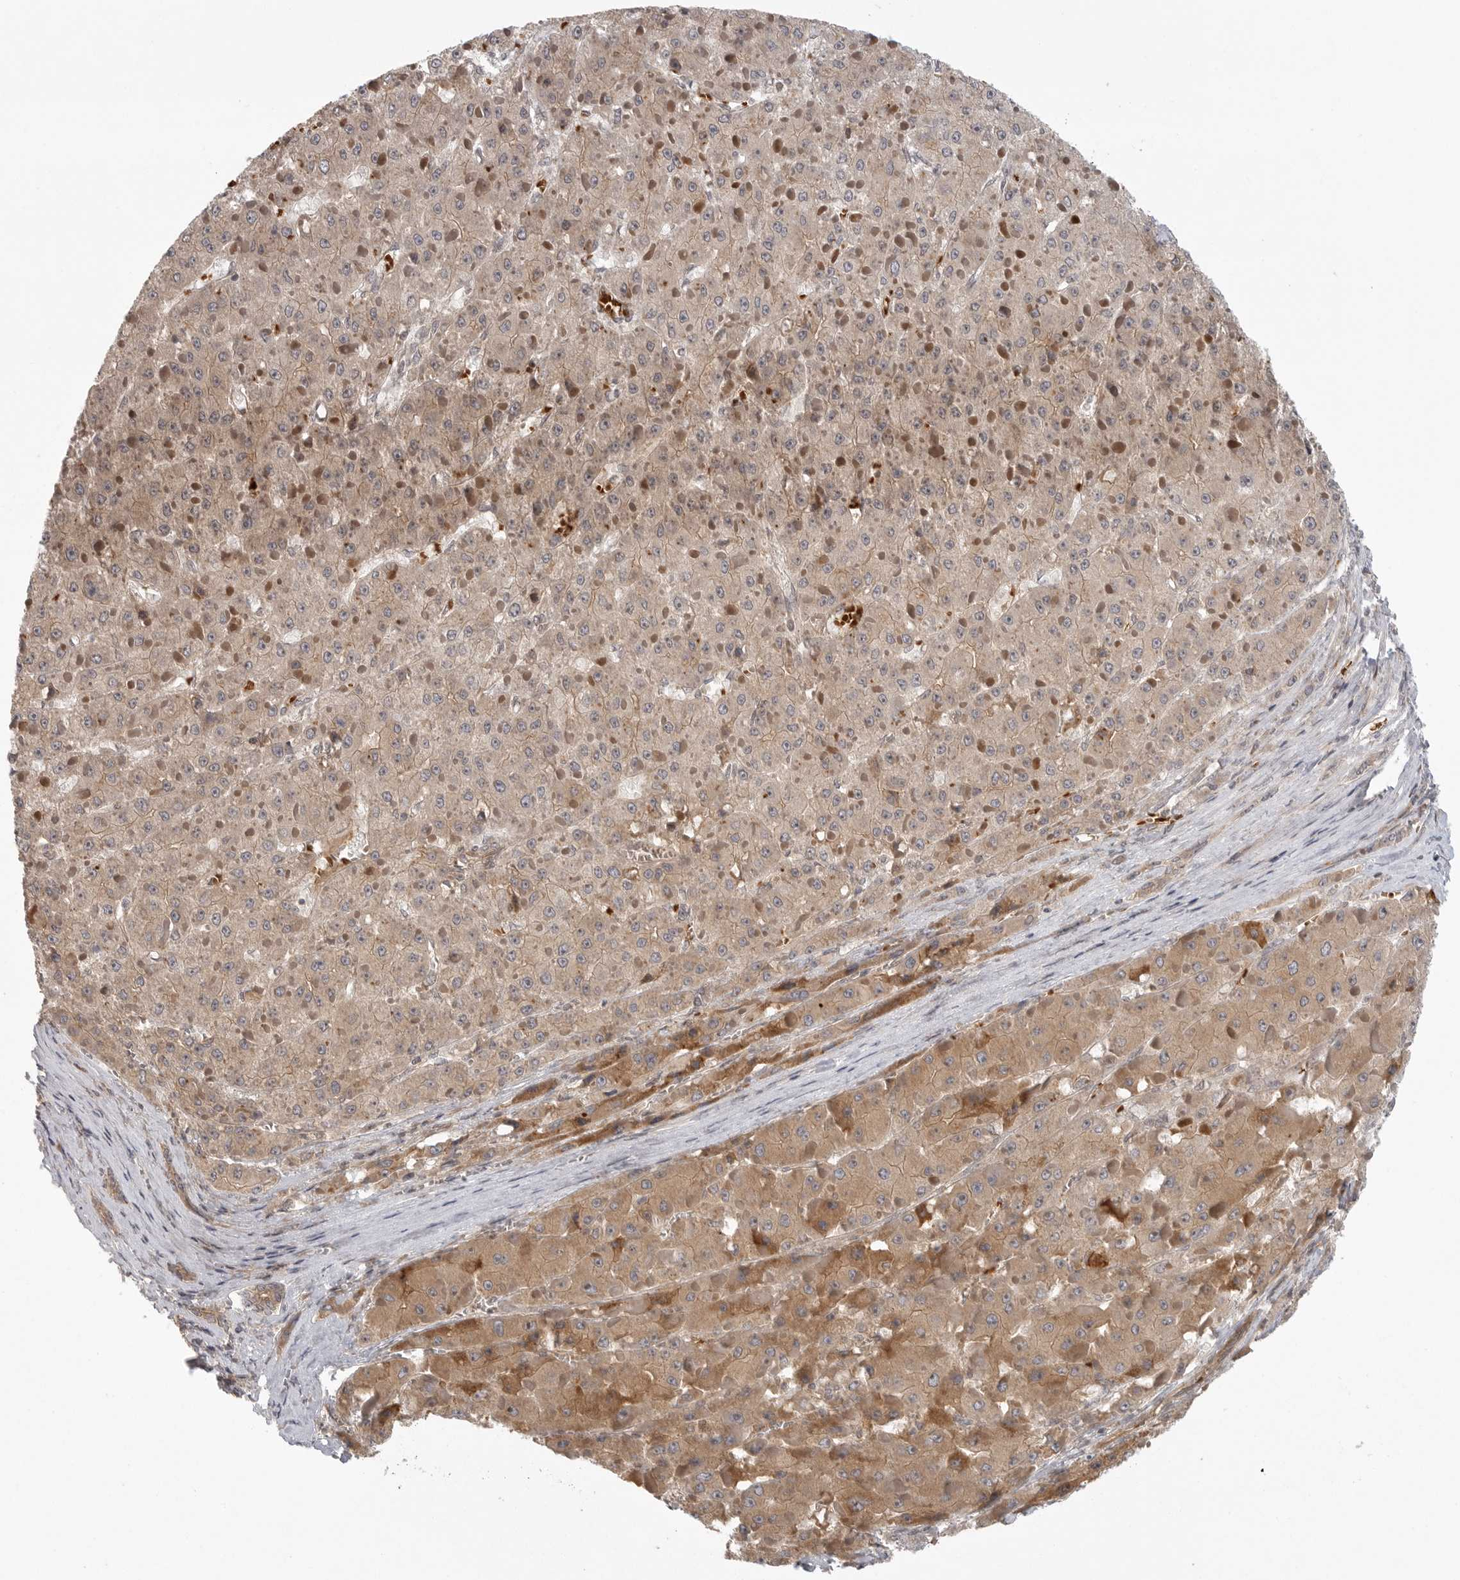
{"staining": {"intensity": "moderate", "quantity": ">75%", "location": "cytoplasmic/membranous"}, "tissue": "liver cancer", "cell_type": "Tumor cells", "image_type": "cancer", "snomed": [{"axis": "morphology", "description": "Carcinoma, Hepatocellular, NOS"}, {"axis": "topography", "description": "Liver"}], "caption": "Liver hepatocellular carcinoma was stained to show a protein in brown. There is medium levels of moderate cytoplasmic/membranous expression in approximately >75% of tumor cells.", "gene": "CCPG1", "patient": {"sex": "female", "age": 73}}